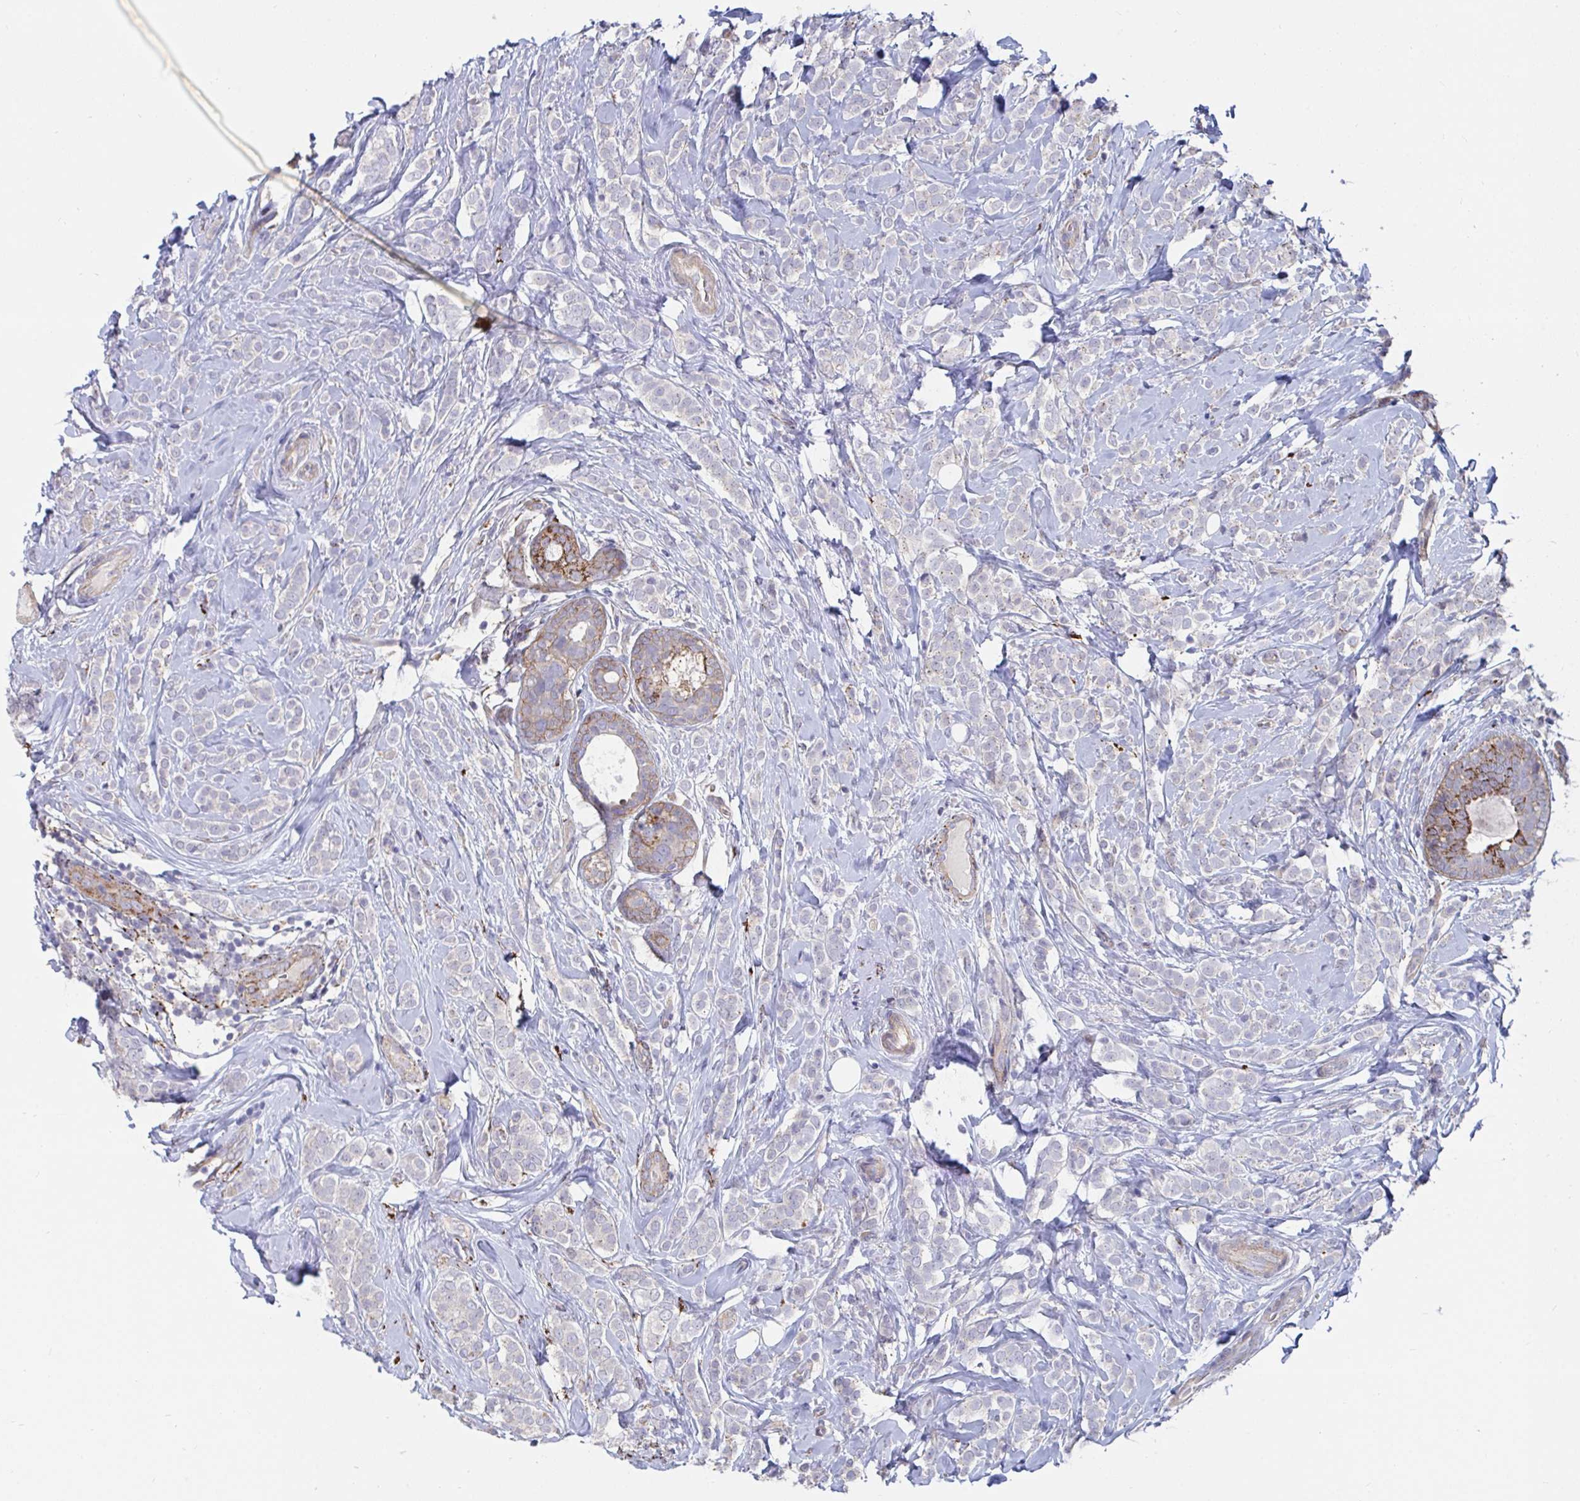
{"staining": {"intensity": "negative", "quantity": "none", "location": "none"}, "tissue": "breast cancer", "cell_type": "Tumor cells", "image_type": "cancer", "snomed": [{"axis": "morphology", "description": "Lobular carcinoma"}, {"axis": "topography", "description": "Breast"}], "caption": "IHC of breast lobular carcinoma shows no positivity in tumor cells.", "gene": "FAM156B", "patient": {"sex": "female", "age": 49}}